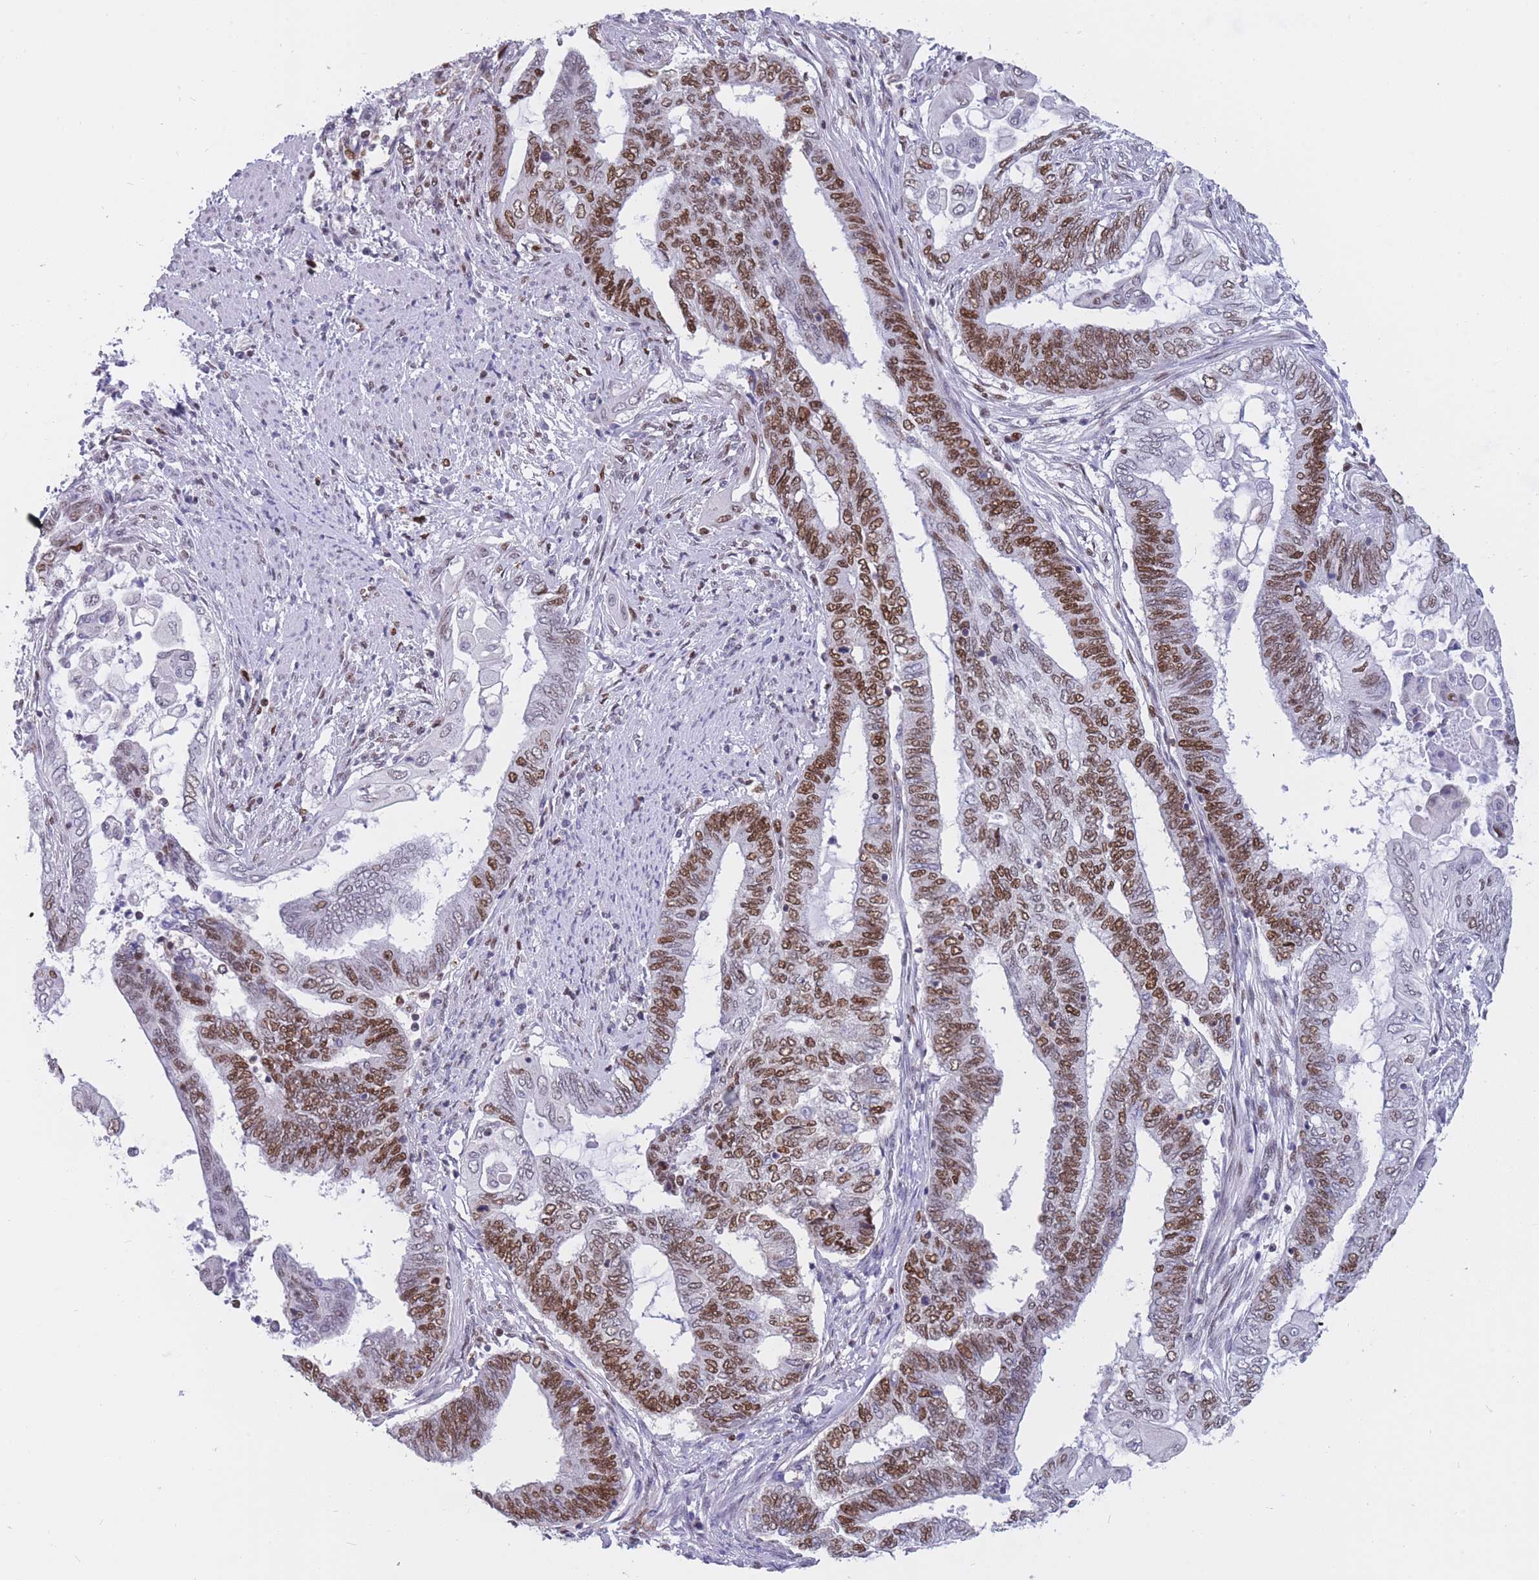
{"staining": {"intensity": "moderate", "quantity": ">75%", "location": "nuclear"}, "tissue": "endometrial cancer", "cell_type": "Tumor cells", "image_type": "cancer", "snomed": [{"axis": "morphology", "description": "Adenocarcinoma, NOS"}, {"axis": "topography", "description": "Uterus"}, {"axis": "topography", "description": "Endometrium"}], "caption": "This is an image of IHC staining of adenocarcinoma (endometrial), which shows moderate expression in the nuclear of tumor cells.", "gene": "NASP", "patient": {"sex": "female", "age": 70}}